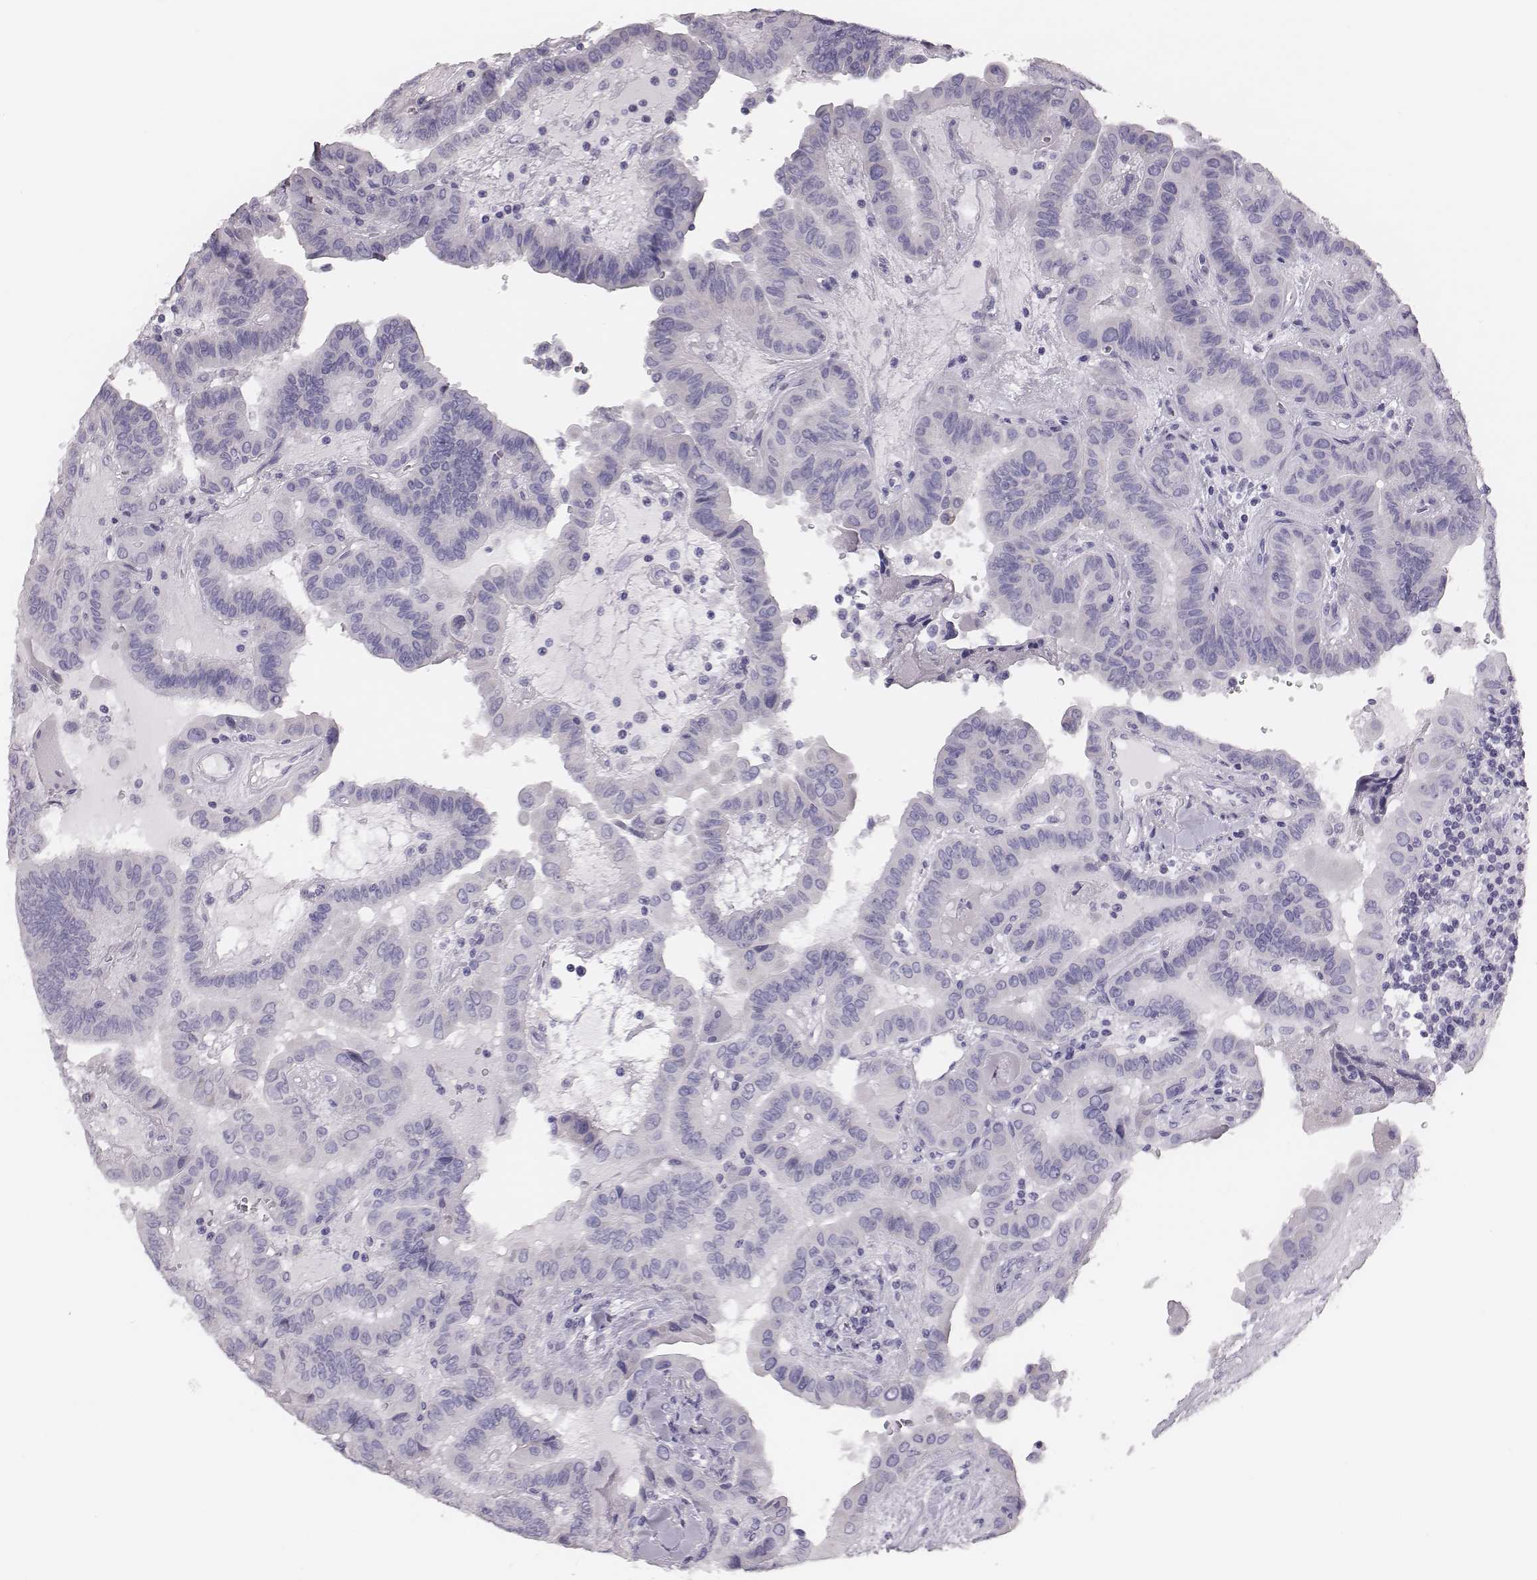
{"staining": {"intensity": "negative", "quantity": "none", "location": "none"}, "tissue": "thyroid cancer", "cell_type": "Tumor cells", "image_type": "cancer", "snomed": [{"axis": "morphology", "description": "Papillary adenocarcinoma, NOS"}, {"axis": "topography", "description": "Thyroid gland"}], "caption": "A high-resolution image shows IHC staining of papillary adenocarcinoma (thyroid), which shows no significant positivity in tumor cells.", "gene": "H1-6", "patient": {"sex": "female", "age": 37}}